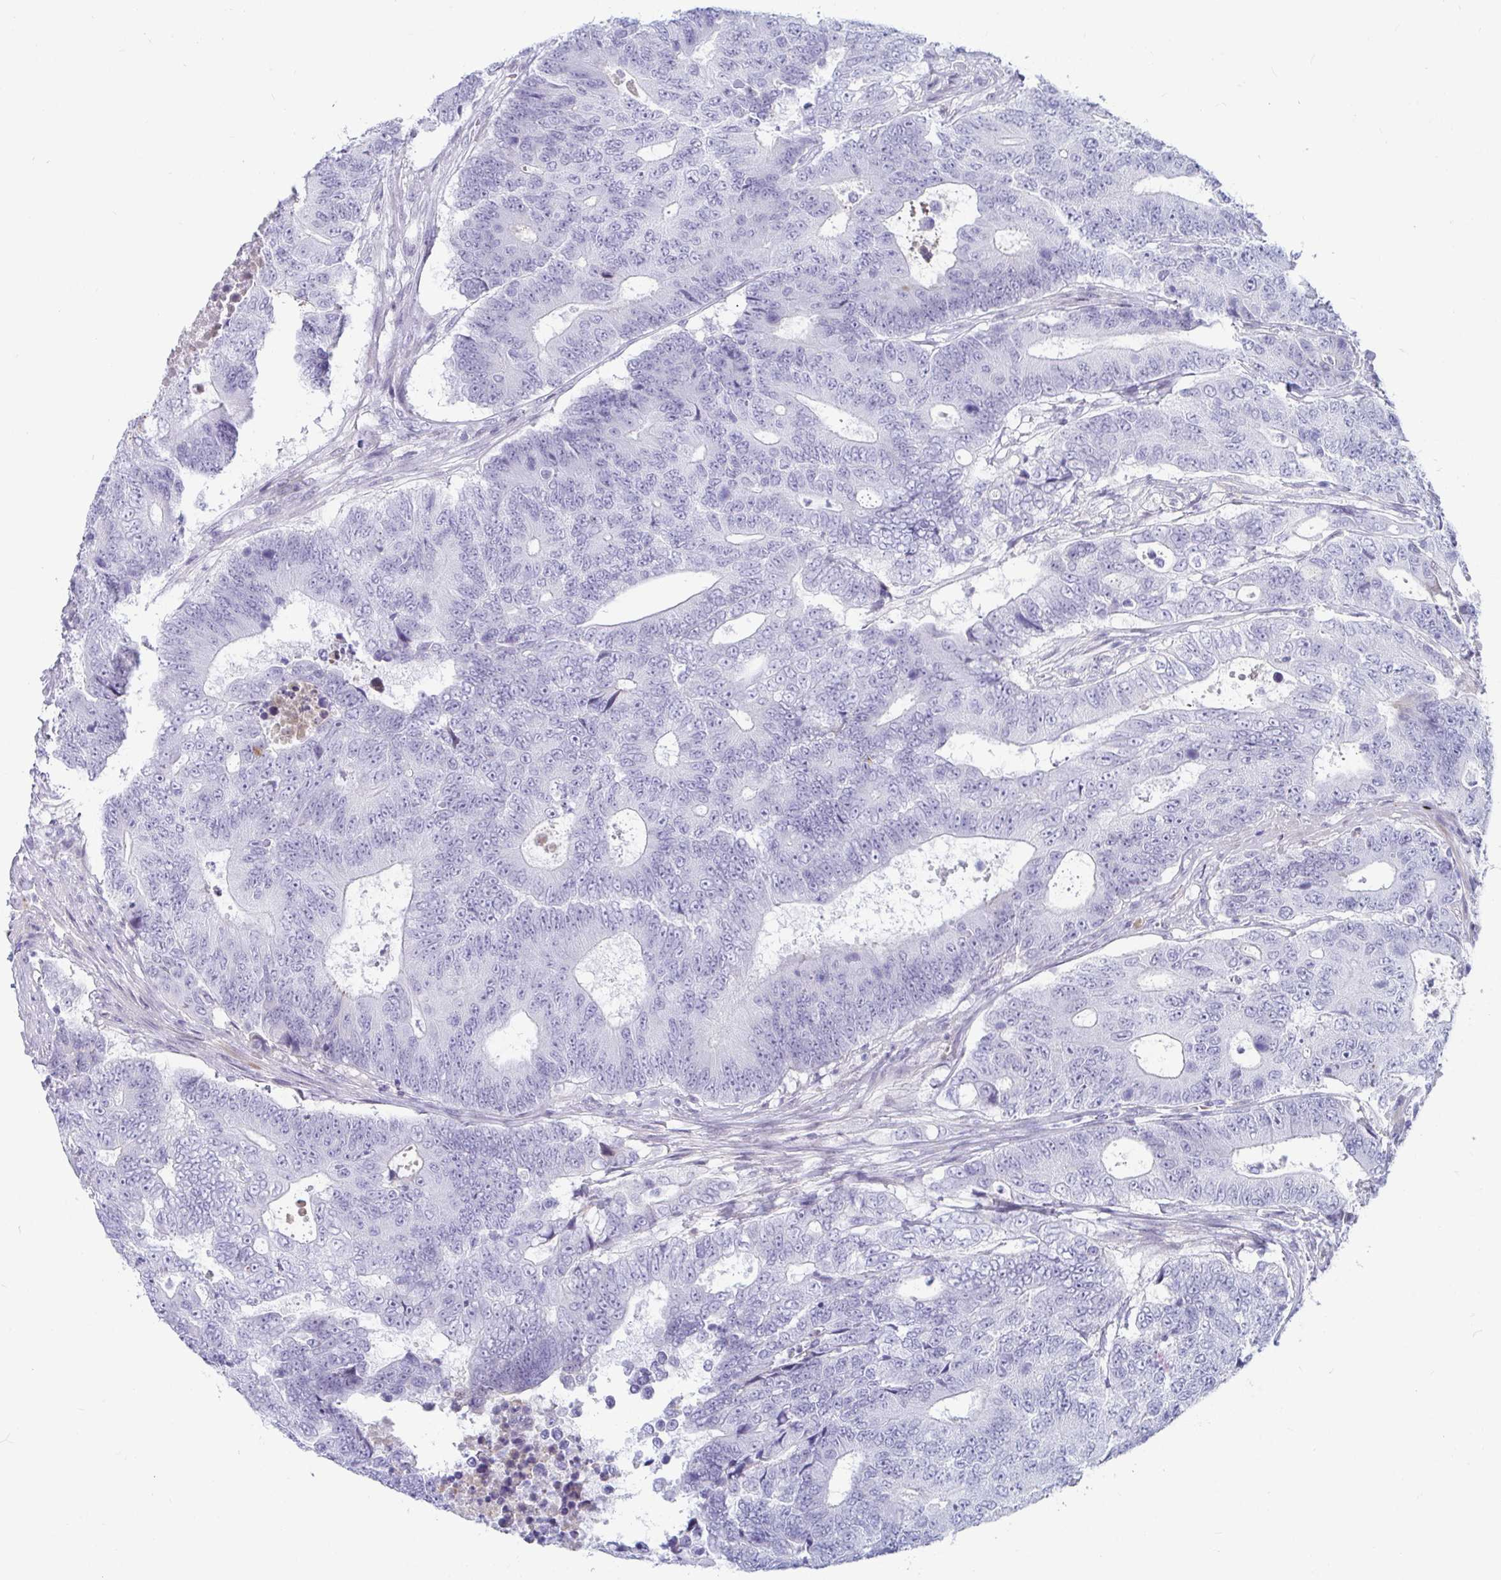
{"staining": {"intensity": "negative", "quantity": "none", "location": "none"}, "tissue": "colorectal cancer", "cell_type": "Tumor cells", "image_type": "cancer", "snomed": [{"axis": "morphology", "description": "Adenocarcinoma, NOS"}, {"axis": "topography", "description": "Colon"}], "caption": "Tumor cells show no significant protein staining in colorectal cancer (adenocarcinoma). (Immunohistochemistry, brightfield microscopy, high magnification).", "gene": "NPY", "patient": {"sex": "female", "age": 48}}